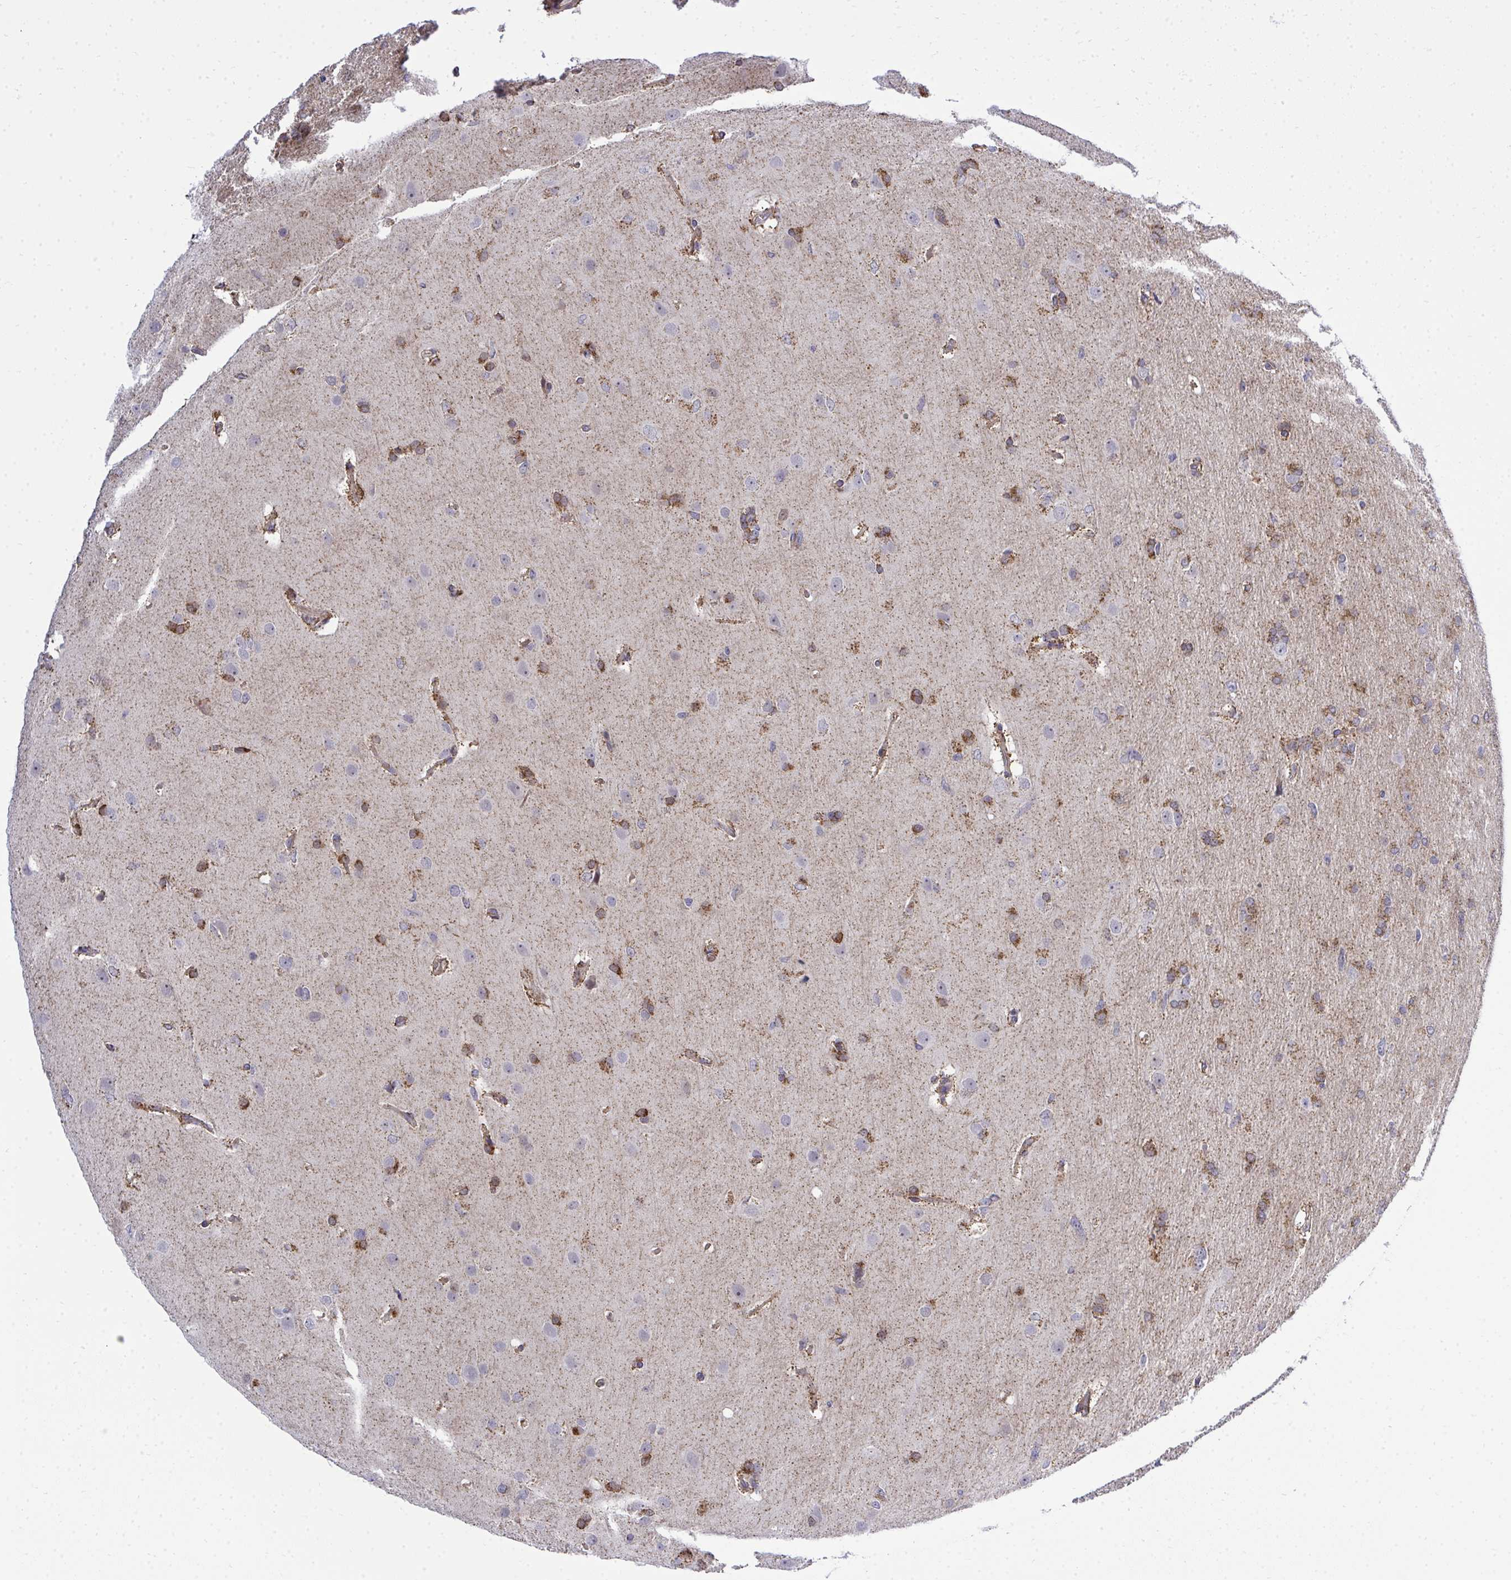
{"staining": {"intensity": "weak", "quantity": "25%-75%", "location": "cytoplasmic/membranous"}, "tissue": "glioma", "cell_type": "Tumor cells", "image_type": "cancer", "snomed": [{"axis": "morphology", "description": "Glioma, malignant, High grade"}, {"axis": "topography", "description": "Brain"}], "caption": "The photomicrograph demonstrates immunohistochemical staining of glioma. There is weak cytoplasmic/membranous expression is identified in about 25%-75% of tumor cells.", "gene": "XAF1", "patient": {"sex": "male", "age": 53}}